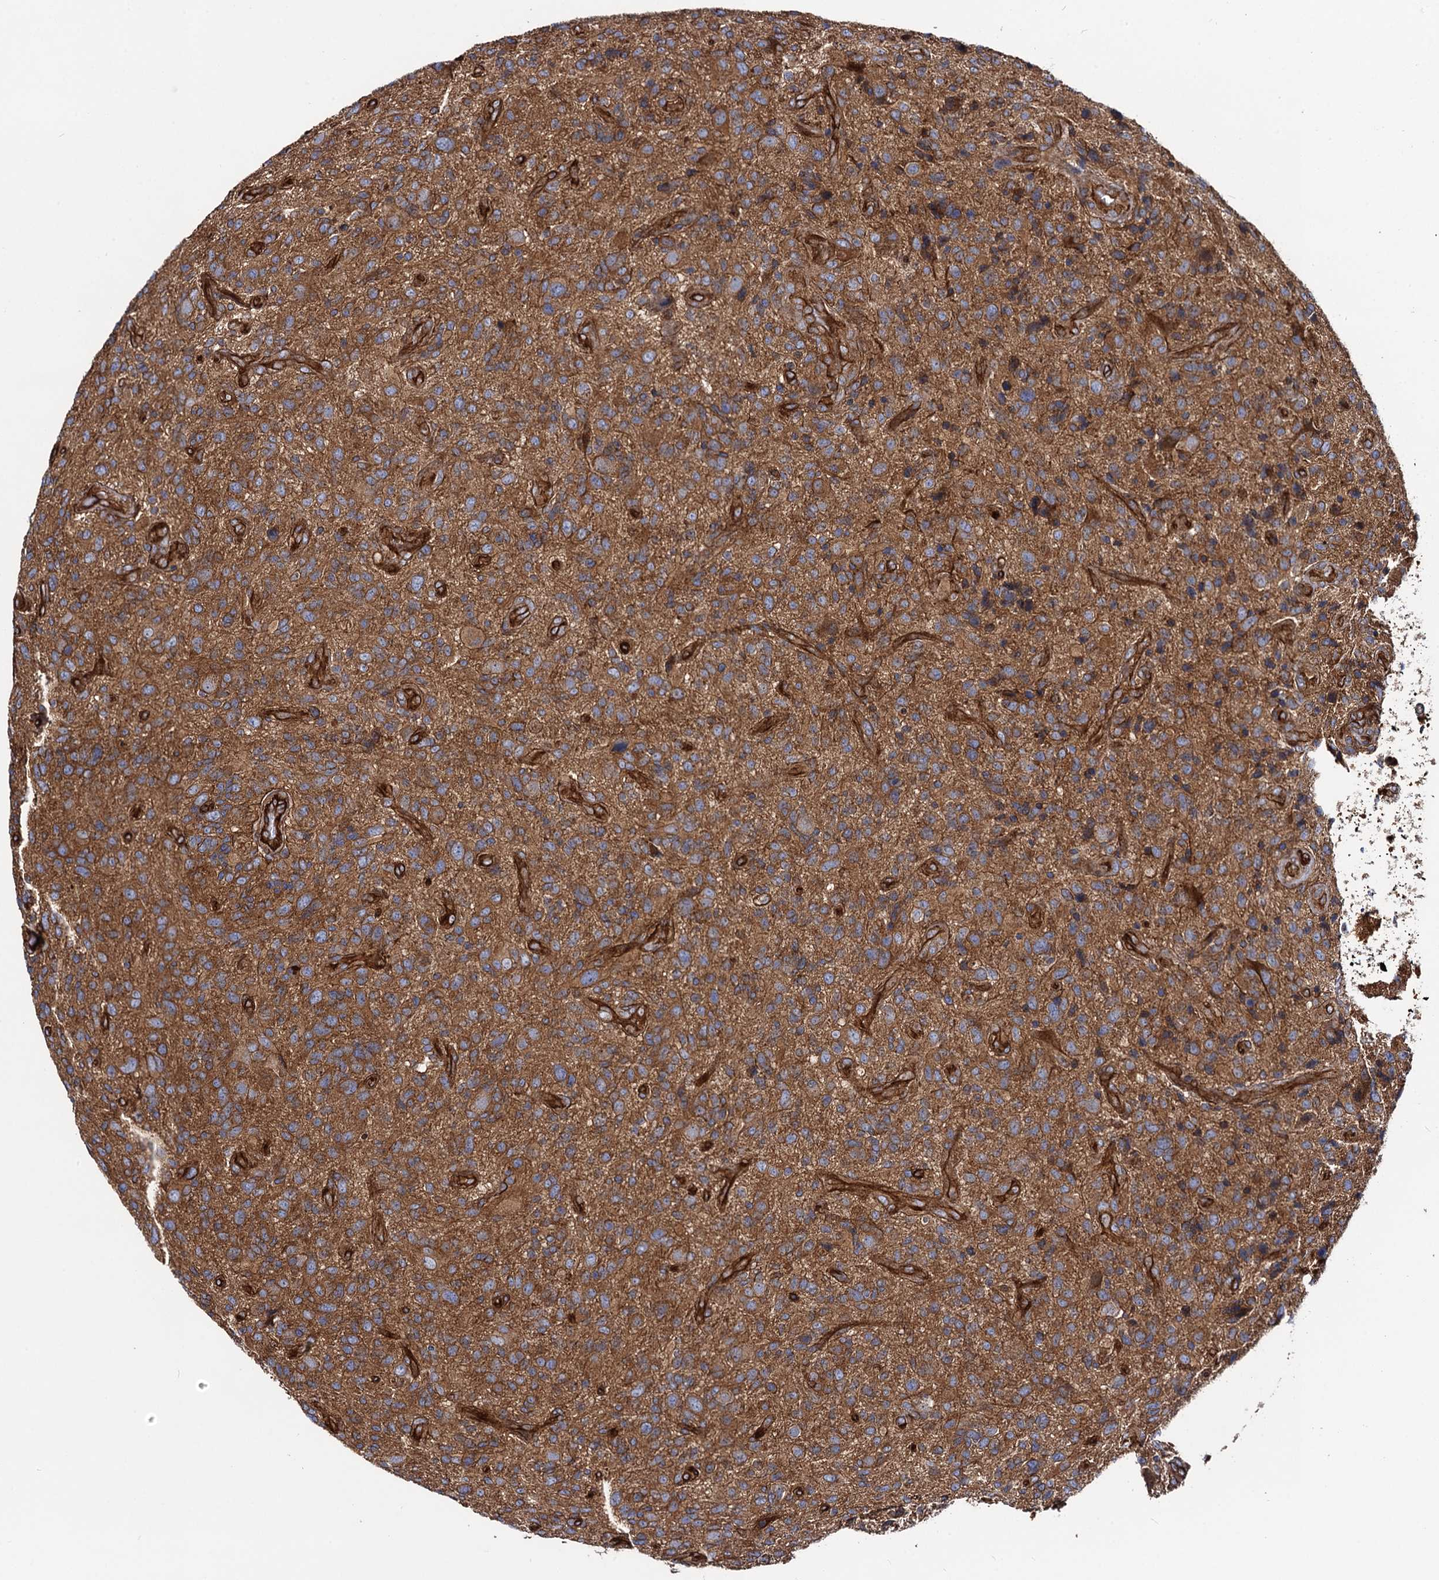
{"staining": {"intensity": "moderate", "quantity": ">75%", "location": "cytoplasmic/membranous"}, "tissue": "glioma", "cell_type": "Tumor cells", "image_type": "cancer", "snomed": [{"axis": "morphology", "description": "Glioma, malignant, High grade"}, {"axis": "topography", "description": "Brain"}], "caption": "Malignant glioma (high-grade) stained with DAB immunohistochemistry (IHC) displays medium levels of moderate cytoplasmic/membranous positivity in approximately >75% of tumor cells.", "gene": "CIP2A", "patient": {"sex": "male", "age": 47}}